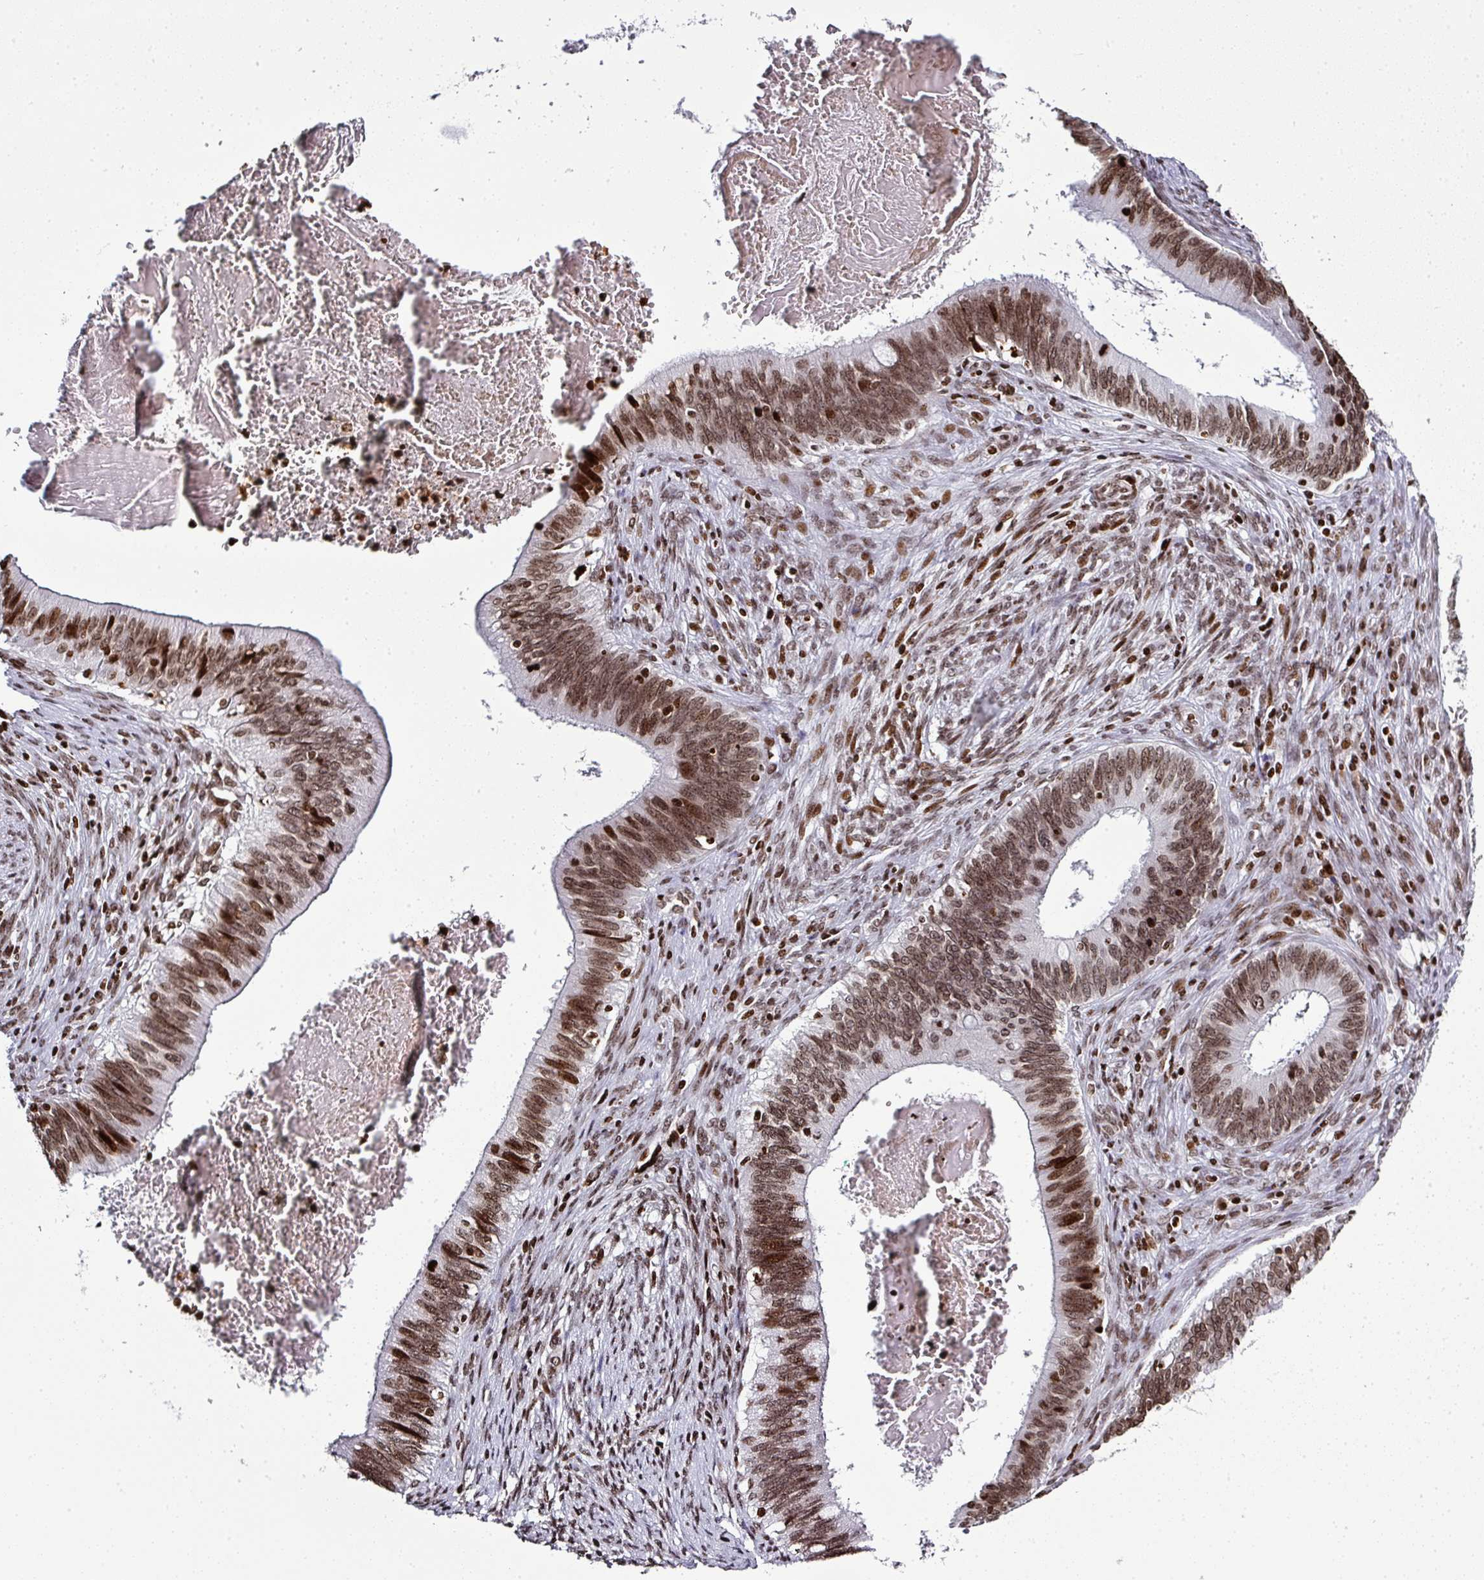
{"staining": {"intensity": "moderate", "quantity": ">75%", "location": "nuclear"}, "tissue": "cervical cancer", "cell_type": "Tumor cells", "image_type": "cancer", "snomed": [{"axis": "morphology", "description": "Adenocarcinoma, NOS"}, {"axis": "topography", "description": "Cervix"}], "caption": "This histopathology image exhibits cervical adenocarcinoma stained with IHC to label a protein in brown. The nuclear of tumor cells show moderate positivity for the protein. Nuclei are counter-stained blue.", "gene": "RASL11A", "patient": {"sex": "female", "age": 42}}